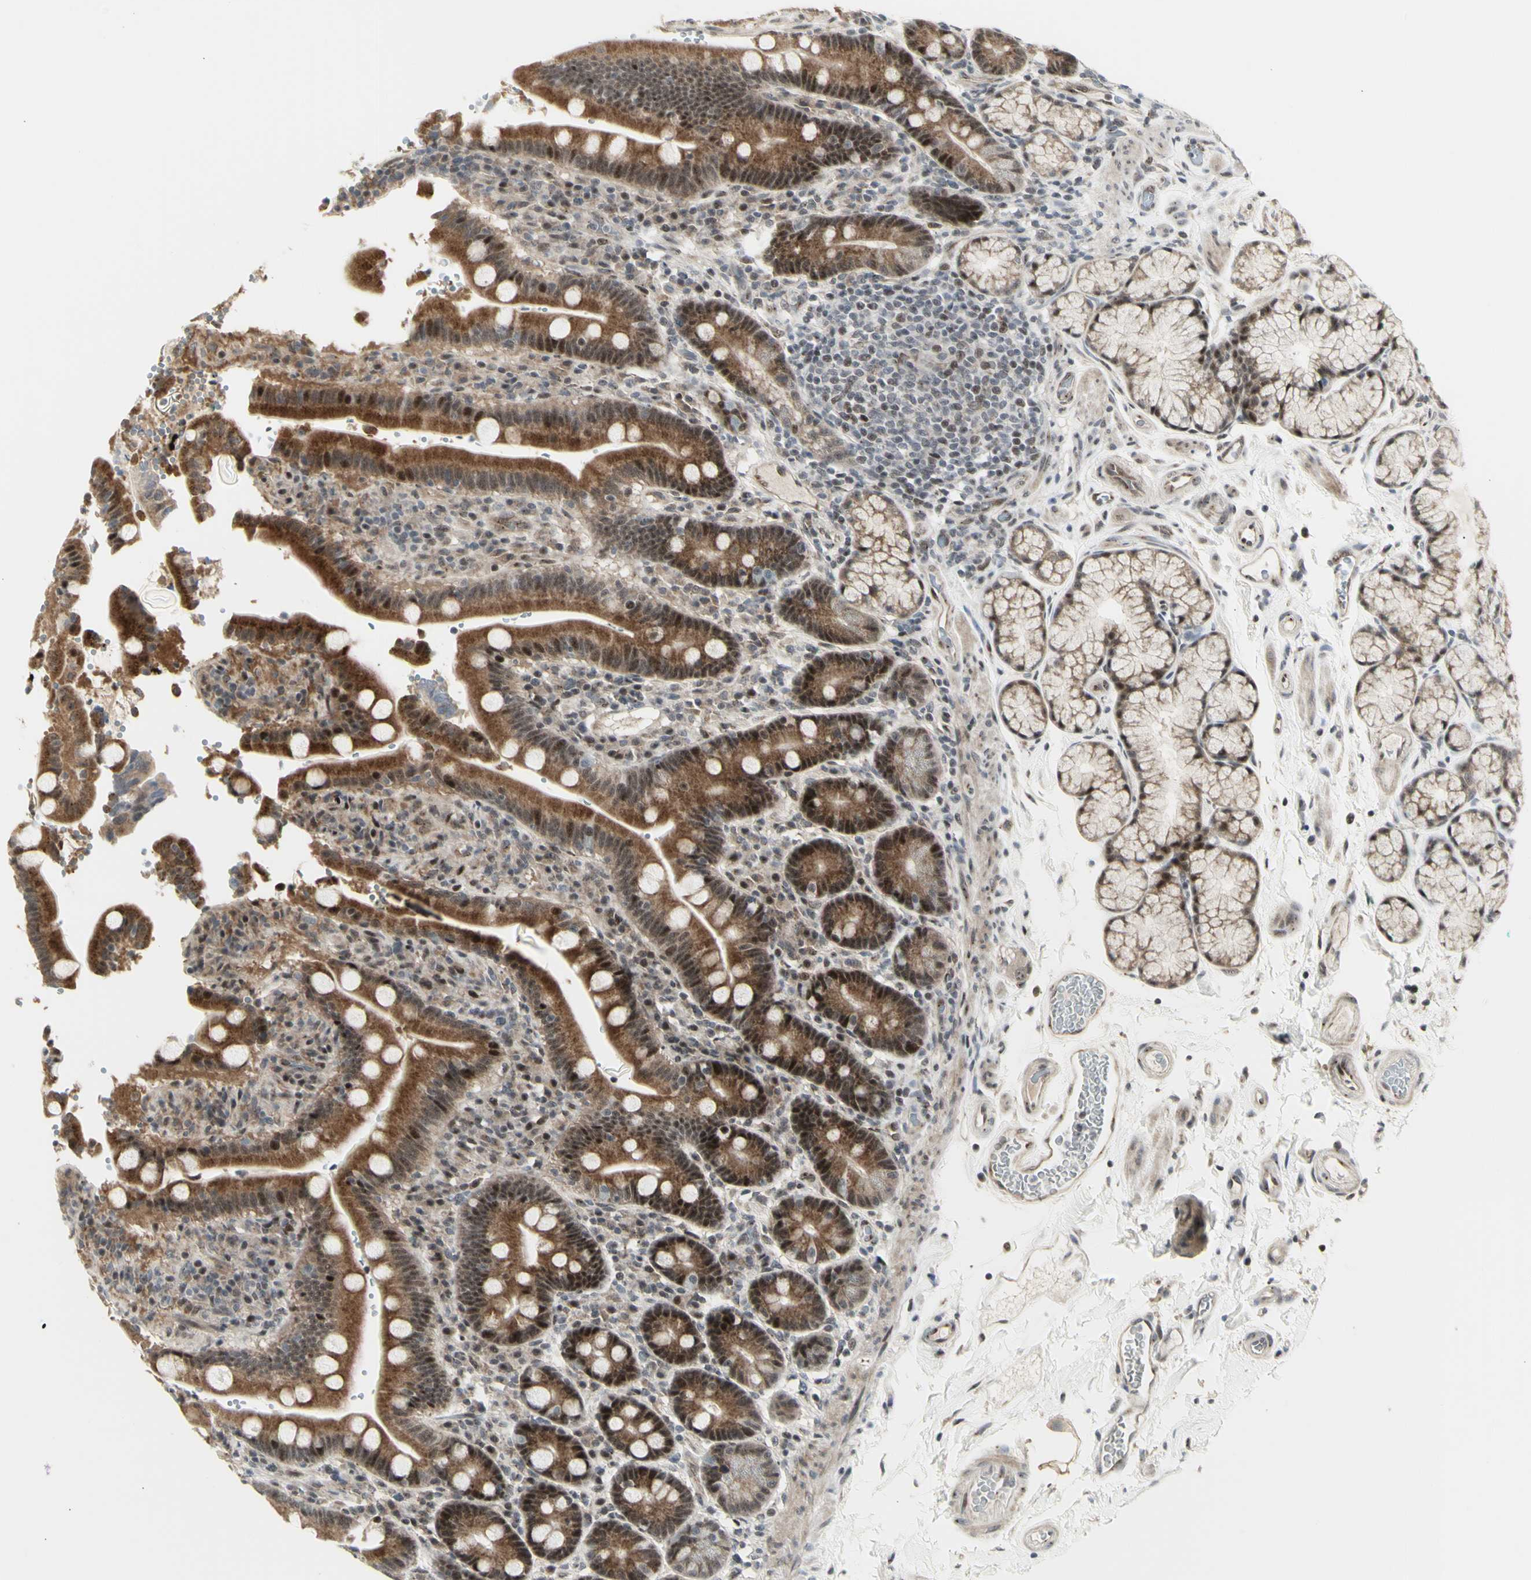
{"staining": {"intensity": "moderate", "quantity": ">75%", "location": "cytoplasmic/membranous,nuclear"}, "tissue": "duodenum", "cell_type": "Glandular cells", "image_type": "normal", "snomed": [{"axis": "morphology", "description": "Normal tissue, NOS"}, {"axis": "topography", "description": "Small intestine, NOS"}], "caption": "A brown stain labels moderate cytoplasmic/membranous,nuclear staining of a protein in glandular cells of benign human duodenum. Nuclei are stained in blue.", "gene": "DHRS7B", "patient": {"sex": "female", "age": 71}}